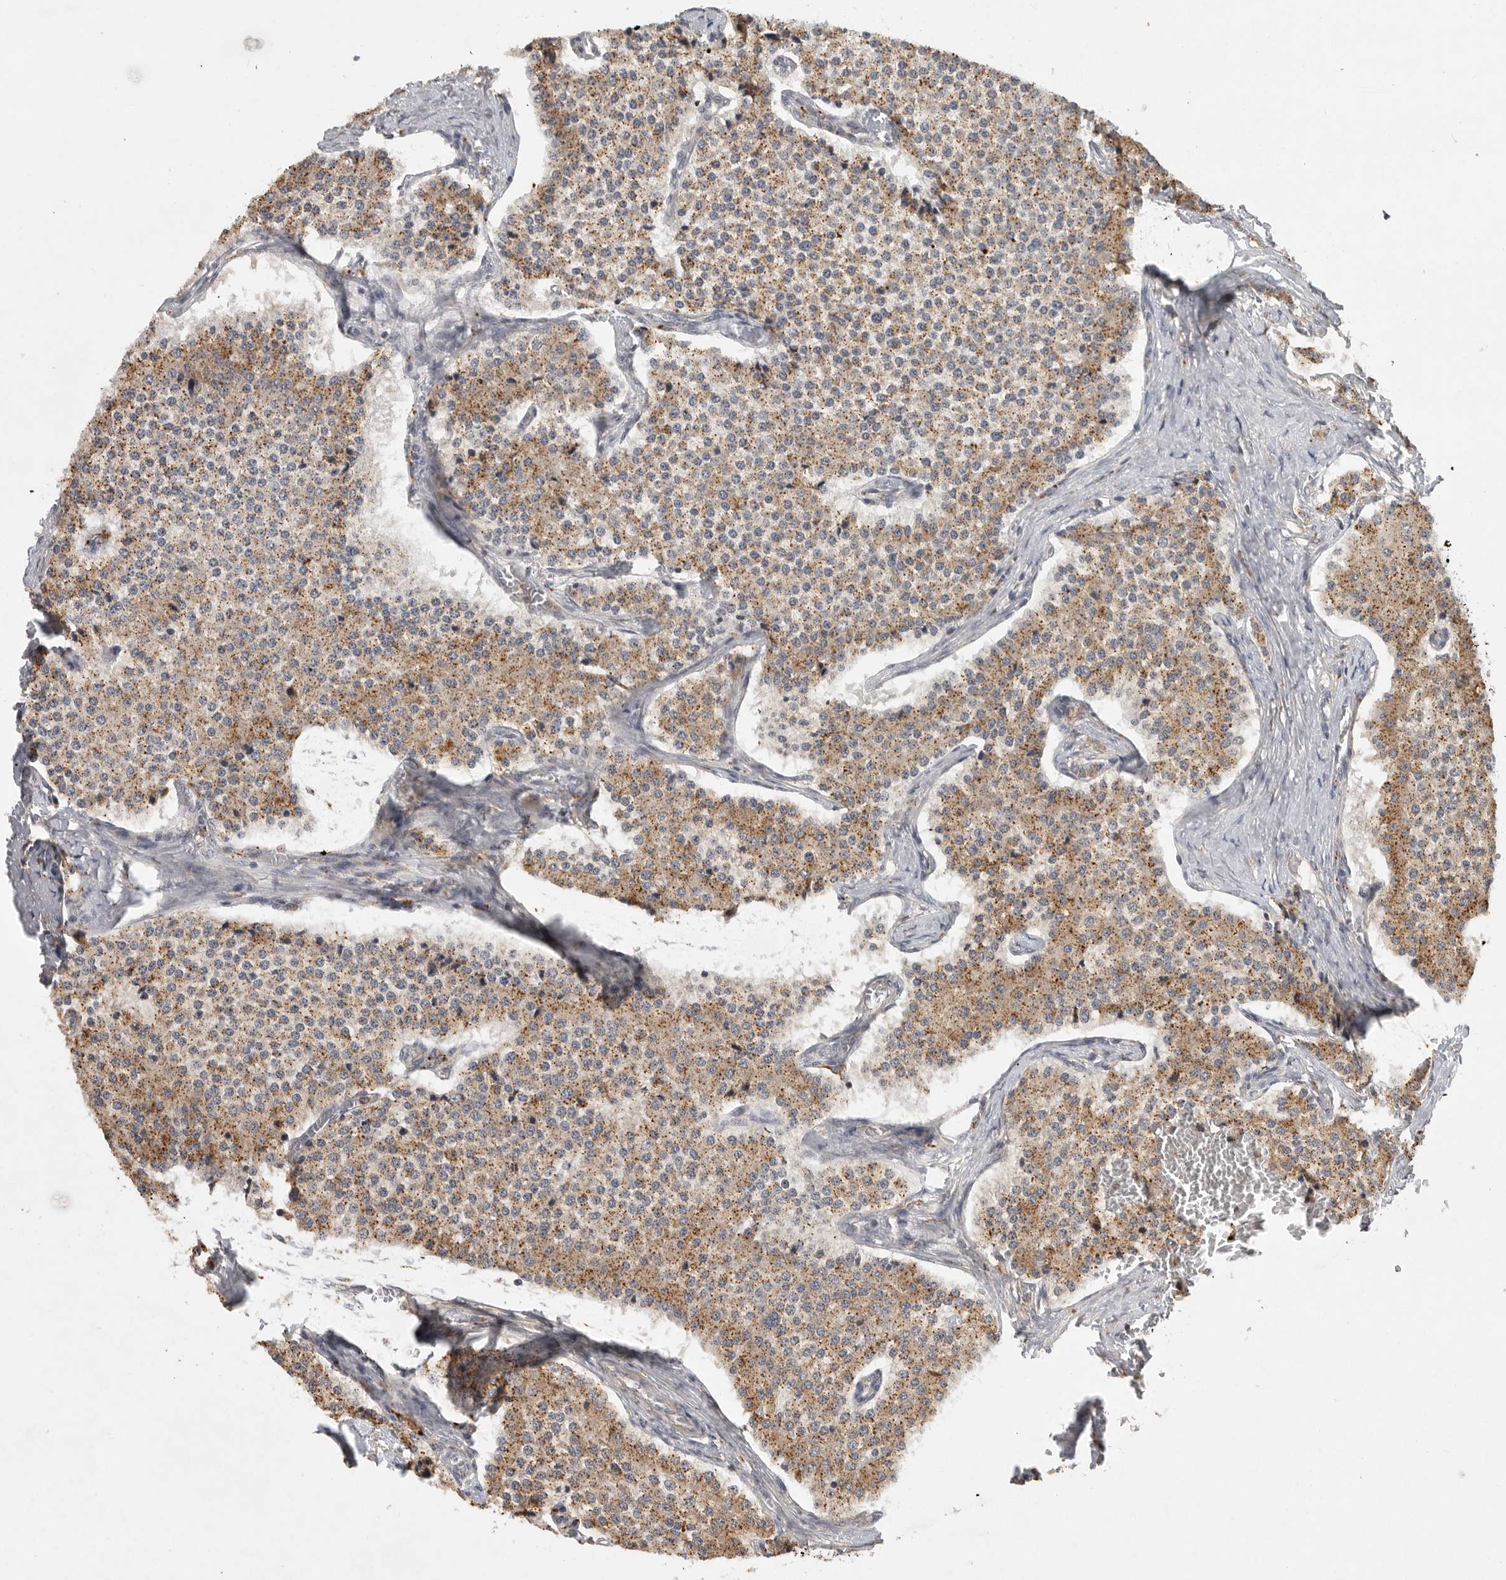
{"staining": {"intensity": "moderate", "quantity": ">75%", "location": "cytoplasmic/membranous"}, "tissue": "carcinoid", "cell_type": "Tumor cells", "image_type": "cancer", "snomed": [{"axis": "morphology", "description": "Carcinoid, malignant, NOS"}, {"axis": "topography", "description": "Colon"}], "caption": "The image shows staining of carcinoid, revealing moderate cytoplasmic/membranous protein positivity (brown color) within tumor cells.", "gene": "ZNF83", "patient": {"sex": "female", "age": 52}}